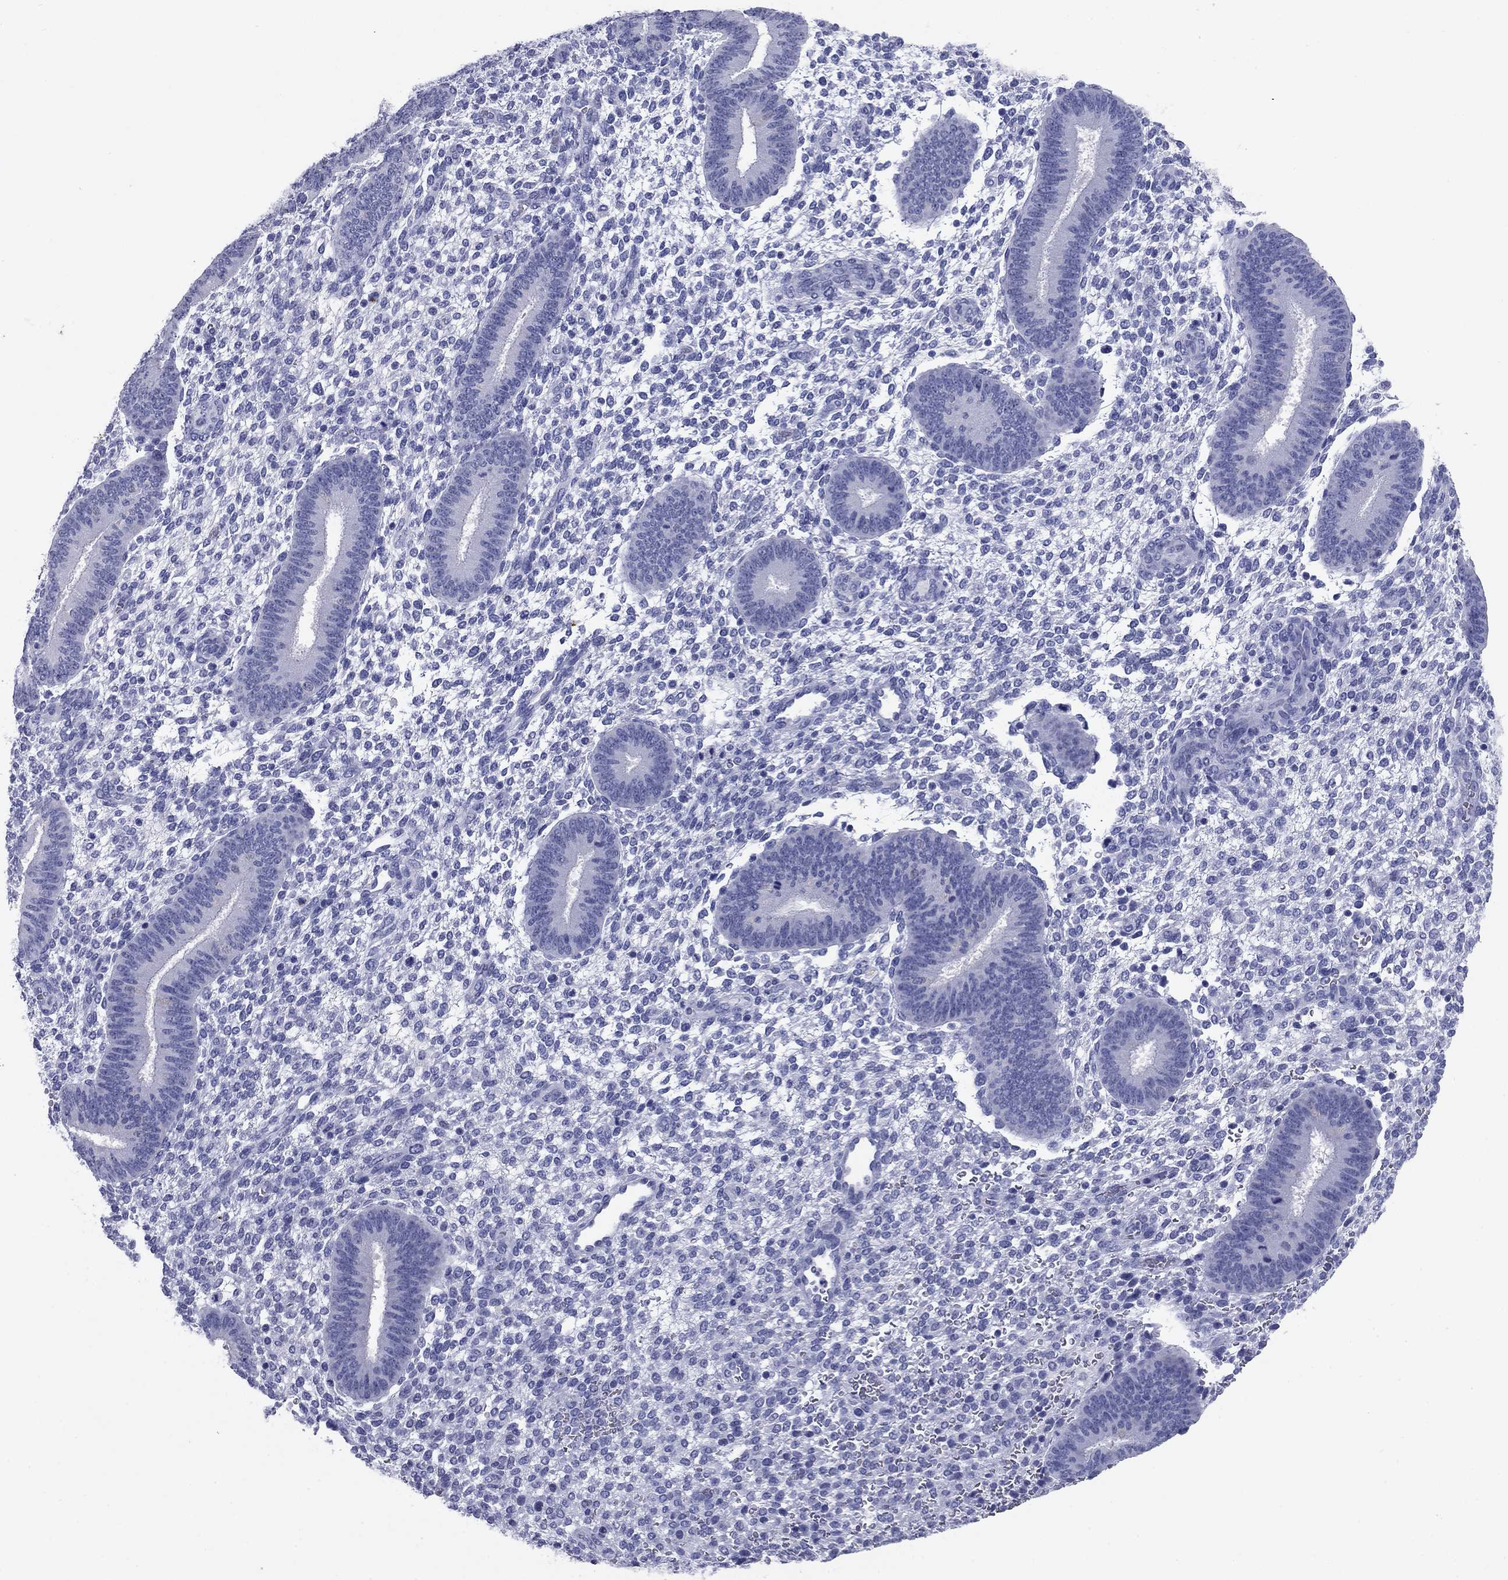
{"staining": {"intensity": "negative", "quantity": "none", "location": "none"}, "tissue": "endometrium", "cell_type": "Cells in endometrial stroma", "image_type": "normal", "snomed": [{"axis": "morphology", "description": "Normal tissue, NOS"}, {"axis": "topography", "description": "Endometrium"}], "caption": "Immunohistochemistry photomicrograph of benign human endometrium stained for a protein (brown), which demonstrates no staining in cells in endometrial stroma. The staining was performed using DAB (3,3'-diaminobenzidine) to visualize the protein expression in brown, while the nuclei were stained in blue with hematoxylin (Magnification: 20x).", "gene": "NPPA", "patient": {"sex": "female", "age": 39}}